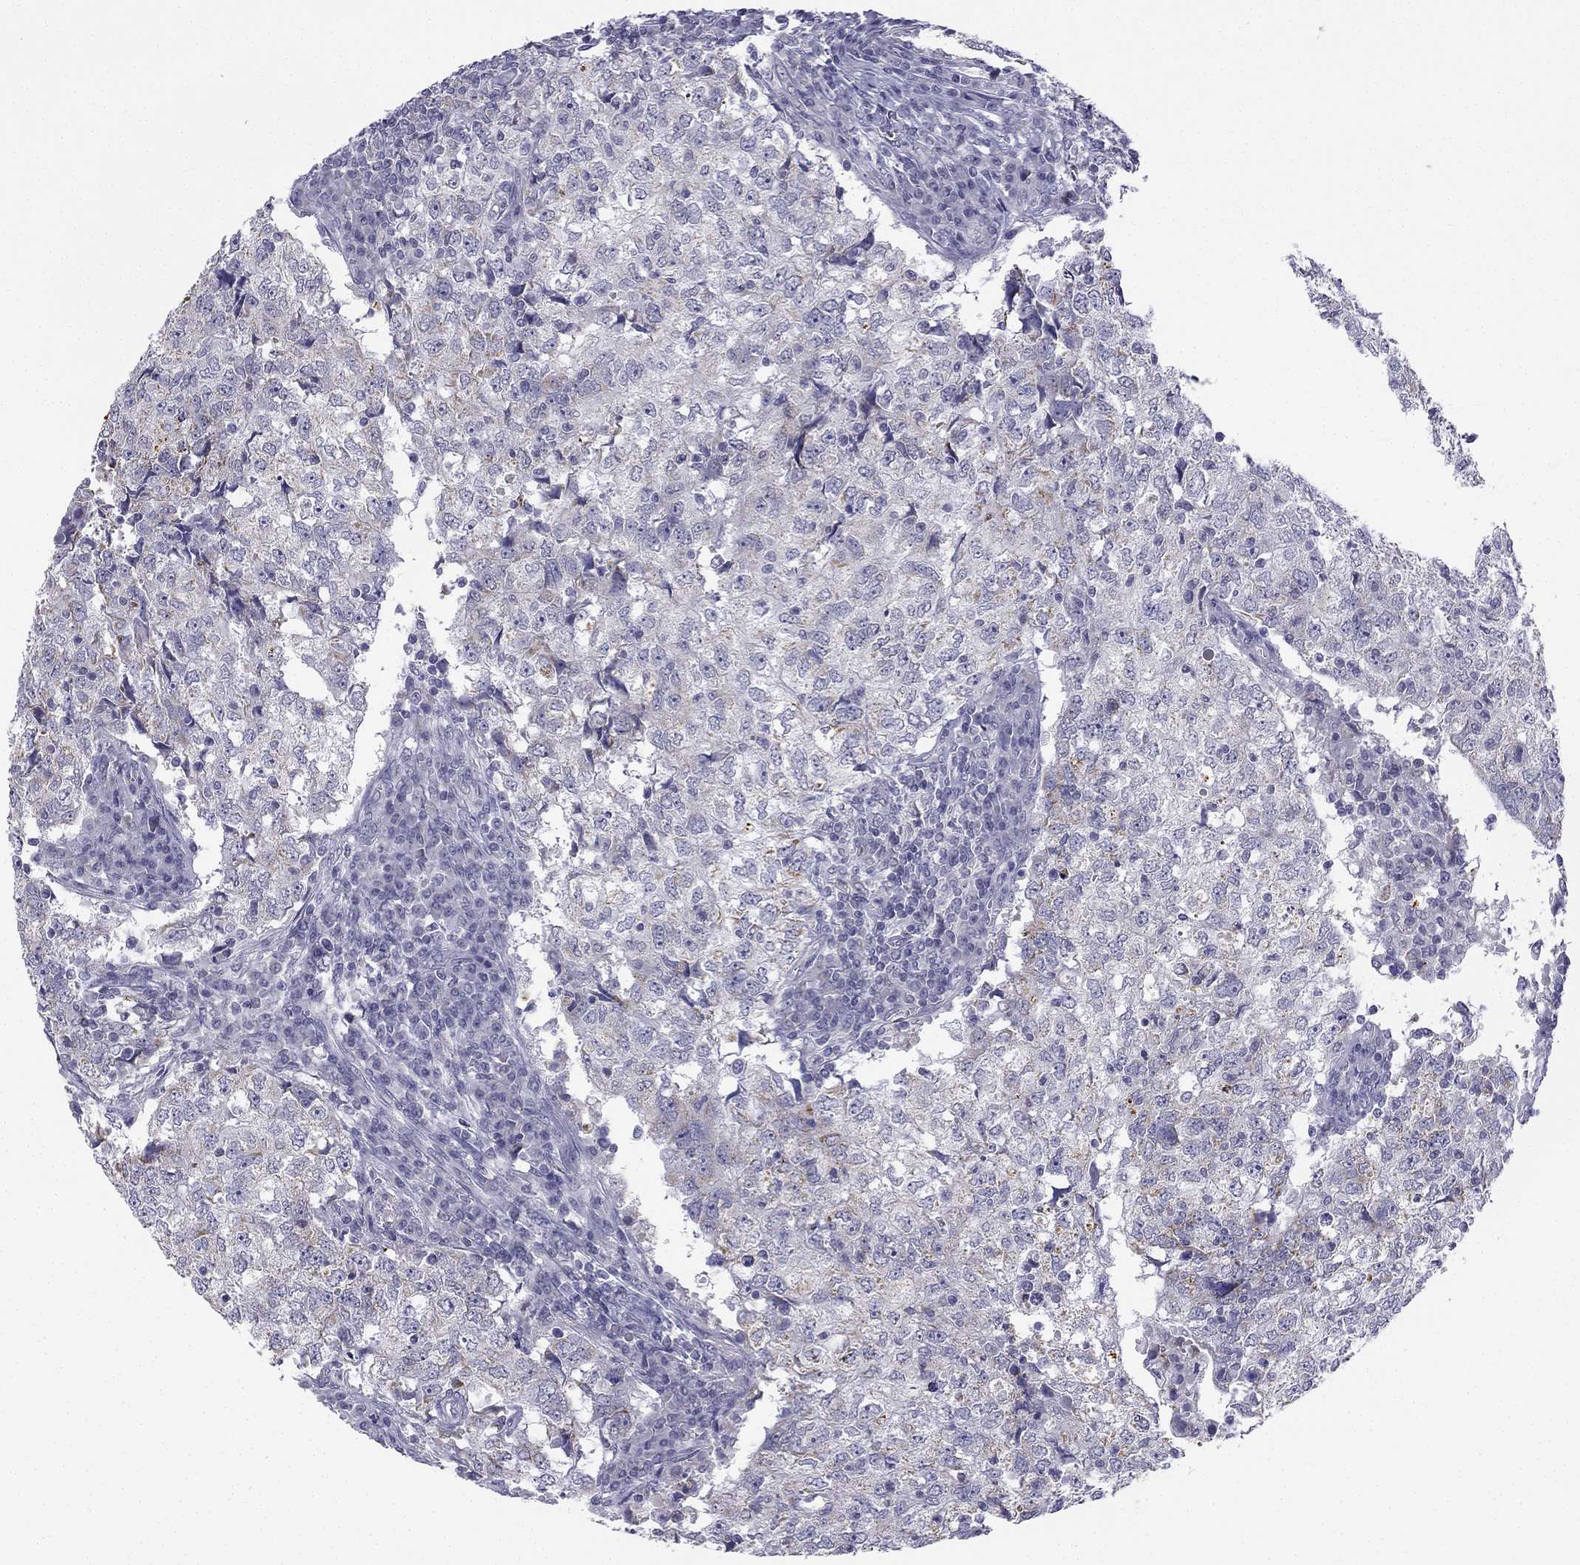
{"staining": {"intensity": "moderate", "quantity": "<25%", "location": "cytoplasmic/membranous"}, "tissue": "breast cancer", "cell_type": "Tumor cells", "image_type": "cancer", "snomed": [{"axis": "morphology", "description": "Duct carcinoma"}, {"axis": "topography", "description": "Breast"}], "caption": "IHC (DAB) staining of breast cancer (infiltrating ductal carcinoma) displays moderate cytoplasmic/membranous protein expression in about <25% of tumor cells. (brown staining indicates protein expression, while blue staining denotes nuclei).", "gene": "C5orf49", "patient": {"sex": "female", "age": 30}}